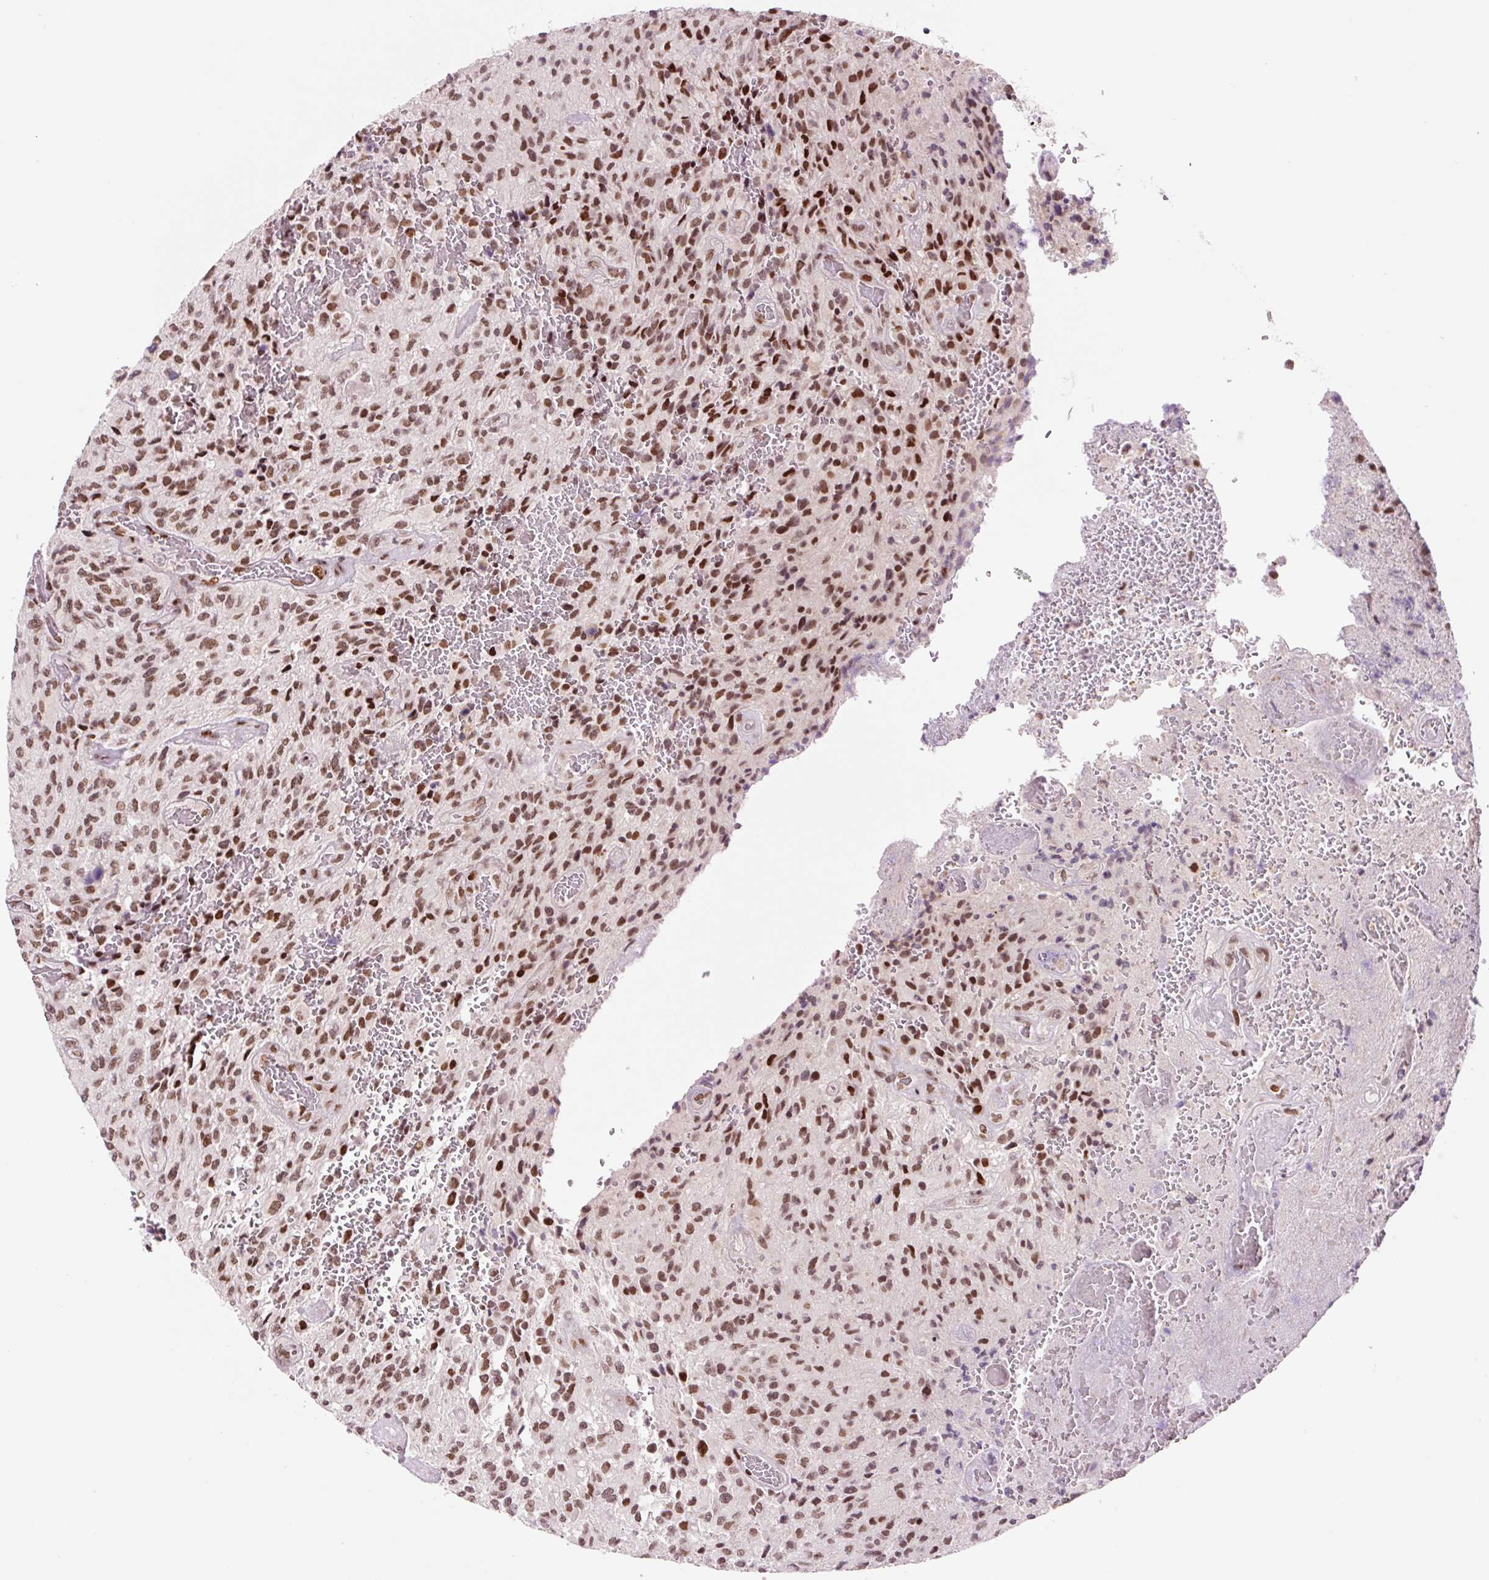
{"staining": {"intensity": "moderate", "quantity": ">75%", "location": "nuclear"}, "tissue": "glioma", "cell_type": "Tumor cells", "image_type": "cancer", "snomed": [{"axis": "morphology", "description": "Normal tissue, NOS"}, {"axis": "morphology", "description": "Glioma, malignant, High grade"}, {"axis": "topography", "description": "Cerebral cortex"}], "caption": "A medium amount of moderate nuclear positivity is present in about >75% of tumor cells in malignant high-grade glioma tissue.", "gene": "CCNL2", "patient": {"sex": "male", "age": 56}}